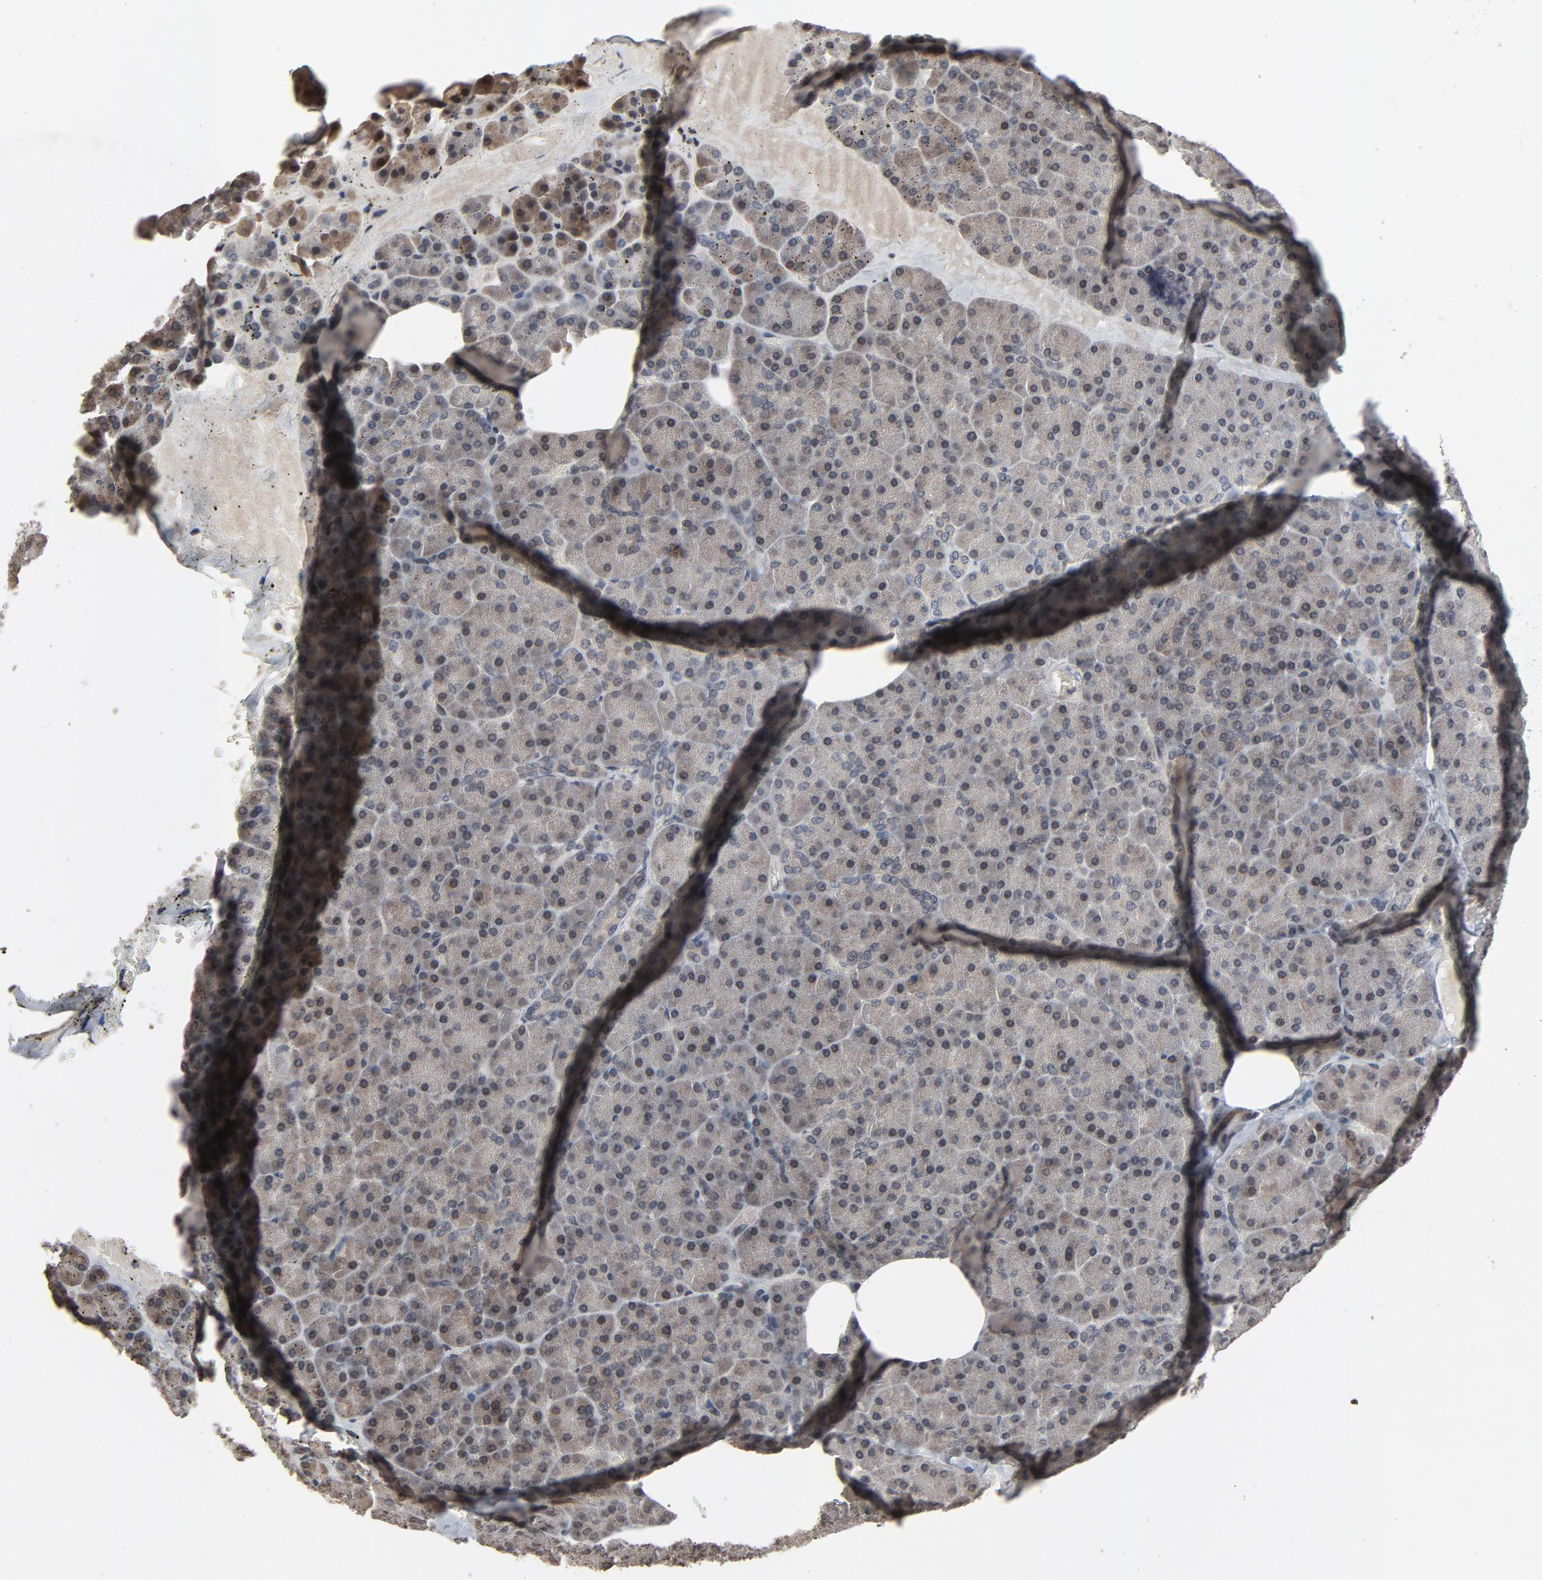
{"staining": {"intensity": "weak", "quantity": ">75%", "location": "cytoplasmic/membranous,nuclear"}, "tissue": "pancreas", "cell_type": "Exocrine glandular cells", "image_type": "normal", "snomed": [{"axis": "morphology", "description": "Normal tissue, NOS"}, {"axis": "topography", "description": "Pancreas"}], "caption": "This image demonstrates immunohistochemistry staining of normal pancreas, with low weak cytoplasmic/membranous,nuclear expression in approximately >75% of exocrine glandular cells.", "gene": "POM121", "patient": {"sex": "female", "age": 35}}